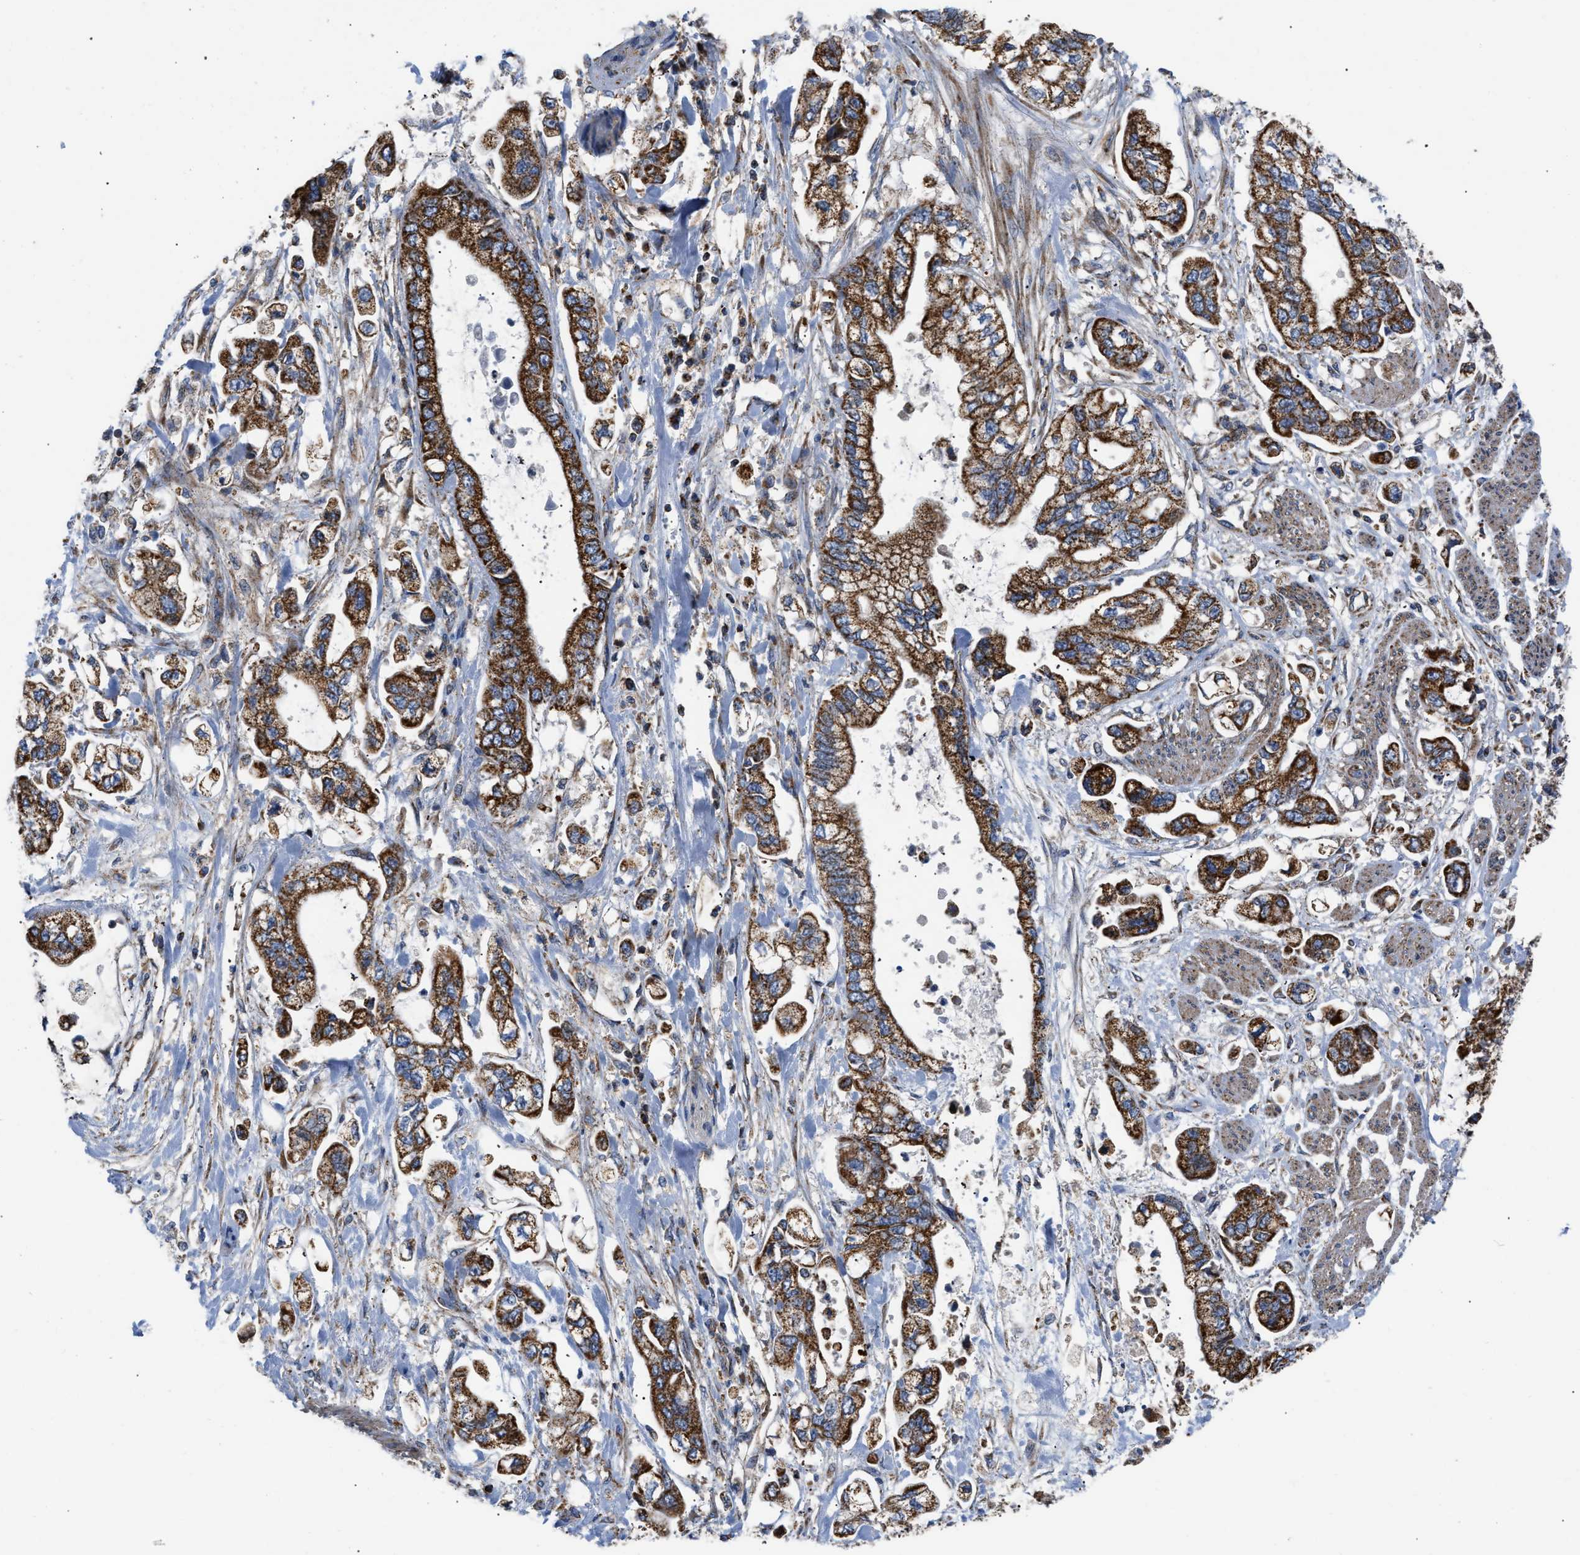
{"staining": {"intensity": "strong", "quantity": ">75%", "location": "cytoplasmic/membranous"}, "tissue": "stomach cancer", "cell_type": "Tumor cells", "image_type": "cancer", "snomed": [{"axis": "morphology", "description": "Normal tissue, NOS"}, {"axis": "morphology", "description": "Adenocarcinoma, NOS"}, {"axis": "topography", "description": "Stomach"}], "caption": "The photomicrograph shows immunohistochemical staining of stomach adenocarcinoma. There is strong cytoplasmic/membranous staining is appreciated in approximately >75% of tumor cells. Ihc stains the protein in brown and the nuclei are stained blue.", "gene": "OPTN", "patient": {"sex": "male", "age": 62}}